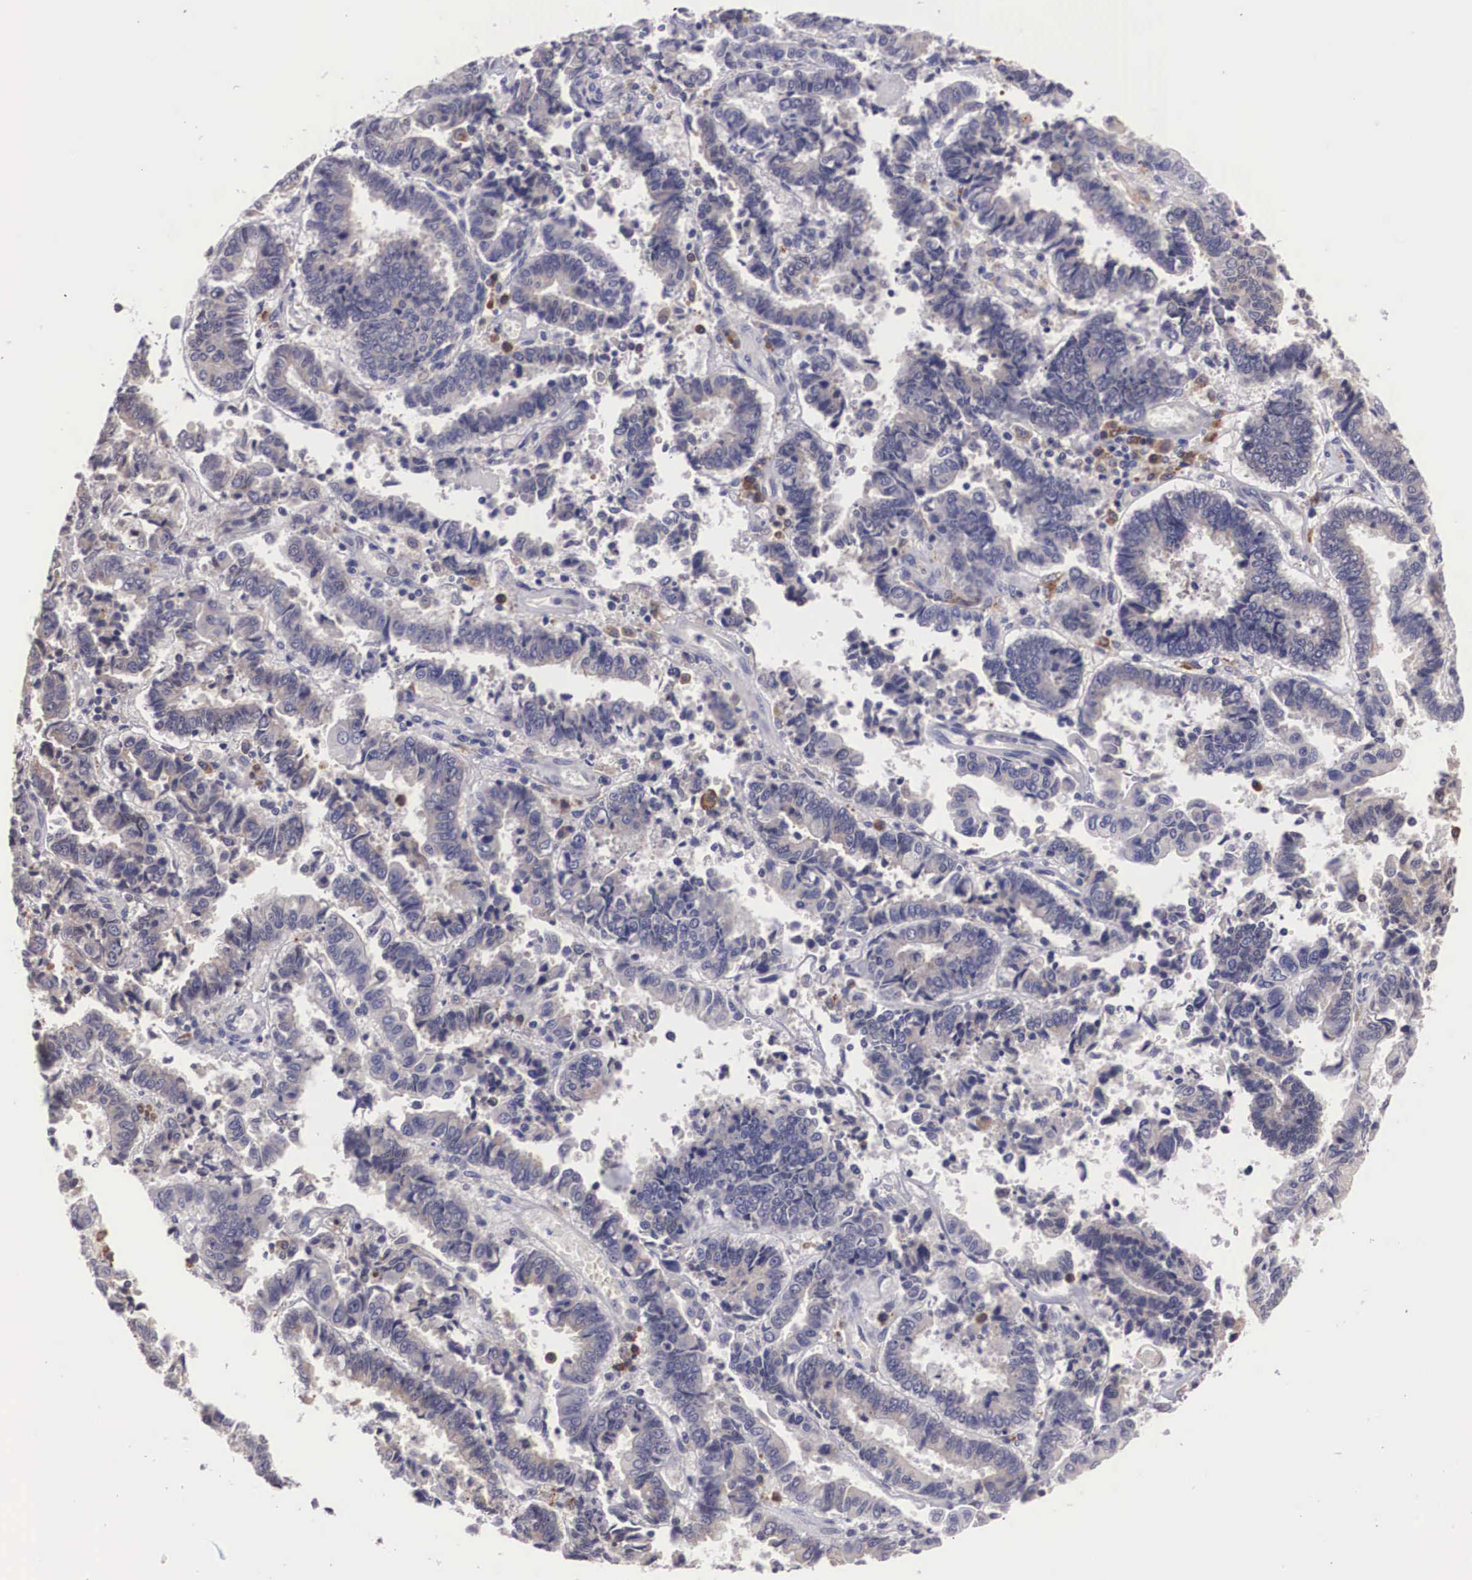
{"staining": {"intensity": "negative", "quantity": "none", "location": "none"}, "tissue": "endometrial cancer", "cell_type": "Tumor cells", "image_type": "cancer", "snomed": [{"axis": "morphology", "description": "Adenocarcinoma, NOS"}, {"axis": "topography", "description": "Endometrium"}], "caption": "High magnification brightfield microscopy of endometrial cancer (adenocarcinoma) stained with DAB (3,3'-diaminobenzidine) (brown) and counterstained with hematoxylin (blue): tumor cells show no significant positivity. (DAB immunohistochemistry, high magnification).", "gene": "CRELD2", "patient": {"sex": "female", "age": 75}}